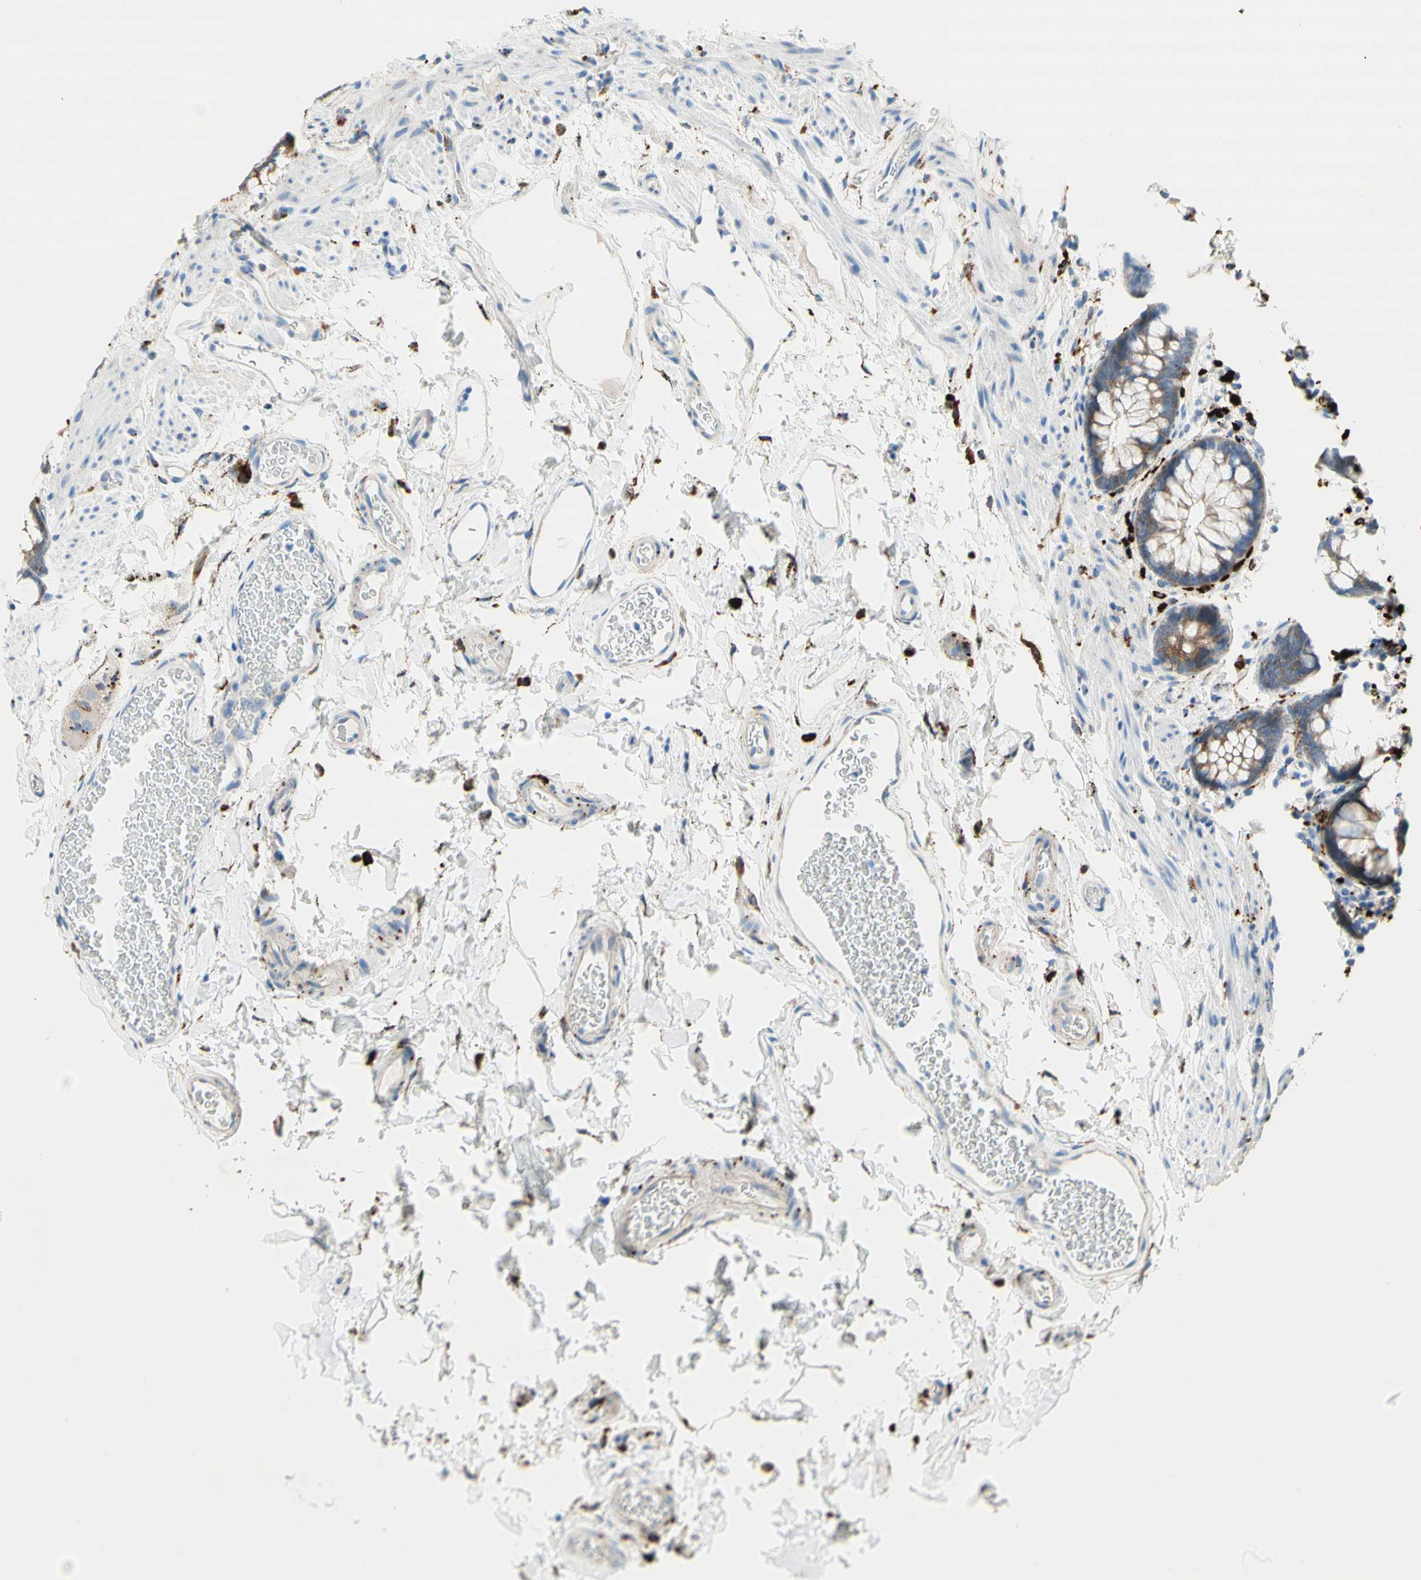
{"staining": {"intensity": "negative", "quantity": "none", "location": "none"}, "tissue": "colon", "cell_type": "Endothelial cells", "image_type": "normal", "snomed": [{"axis": "morphology", "description": "Normal tissue, NOS"}, {"axis": "topography", "description": "Colon"}], "caption": "The immunohistochemistry (IHC) histopathology image has no significant staining in endothelial cells of colon. (Stains: DAB (3,3'-diaminobenzidine) immunohistochemistry with hematoxylin counter stain, Microscopy: brightfield microscopy at high magnification).", "gene": "URB2", "patient": {"sex": "female", "age": 80}}